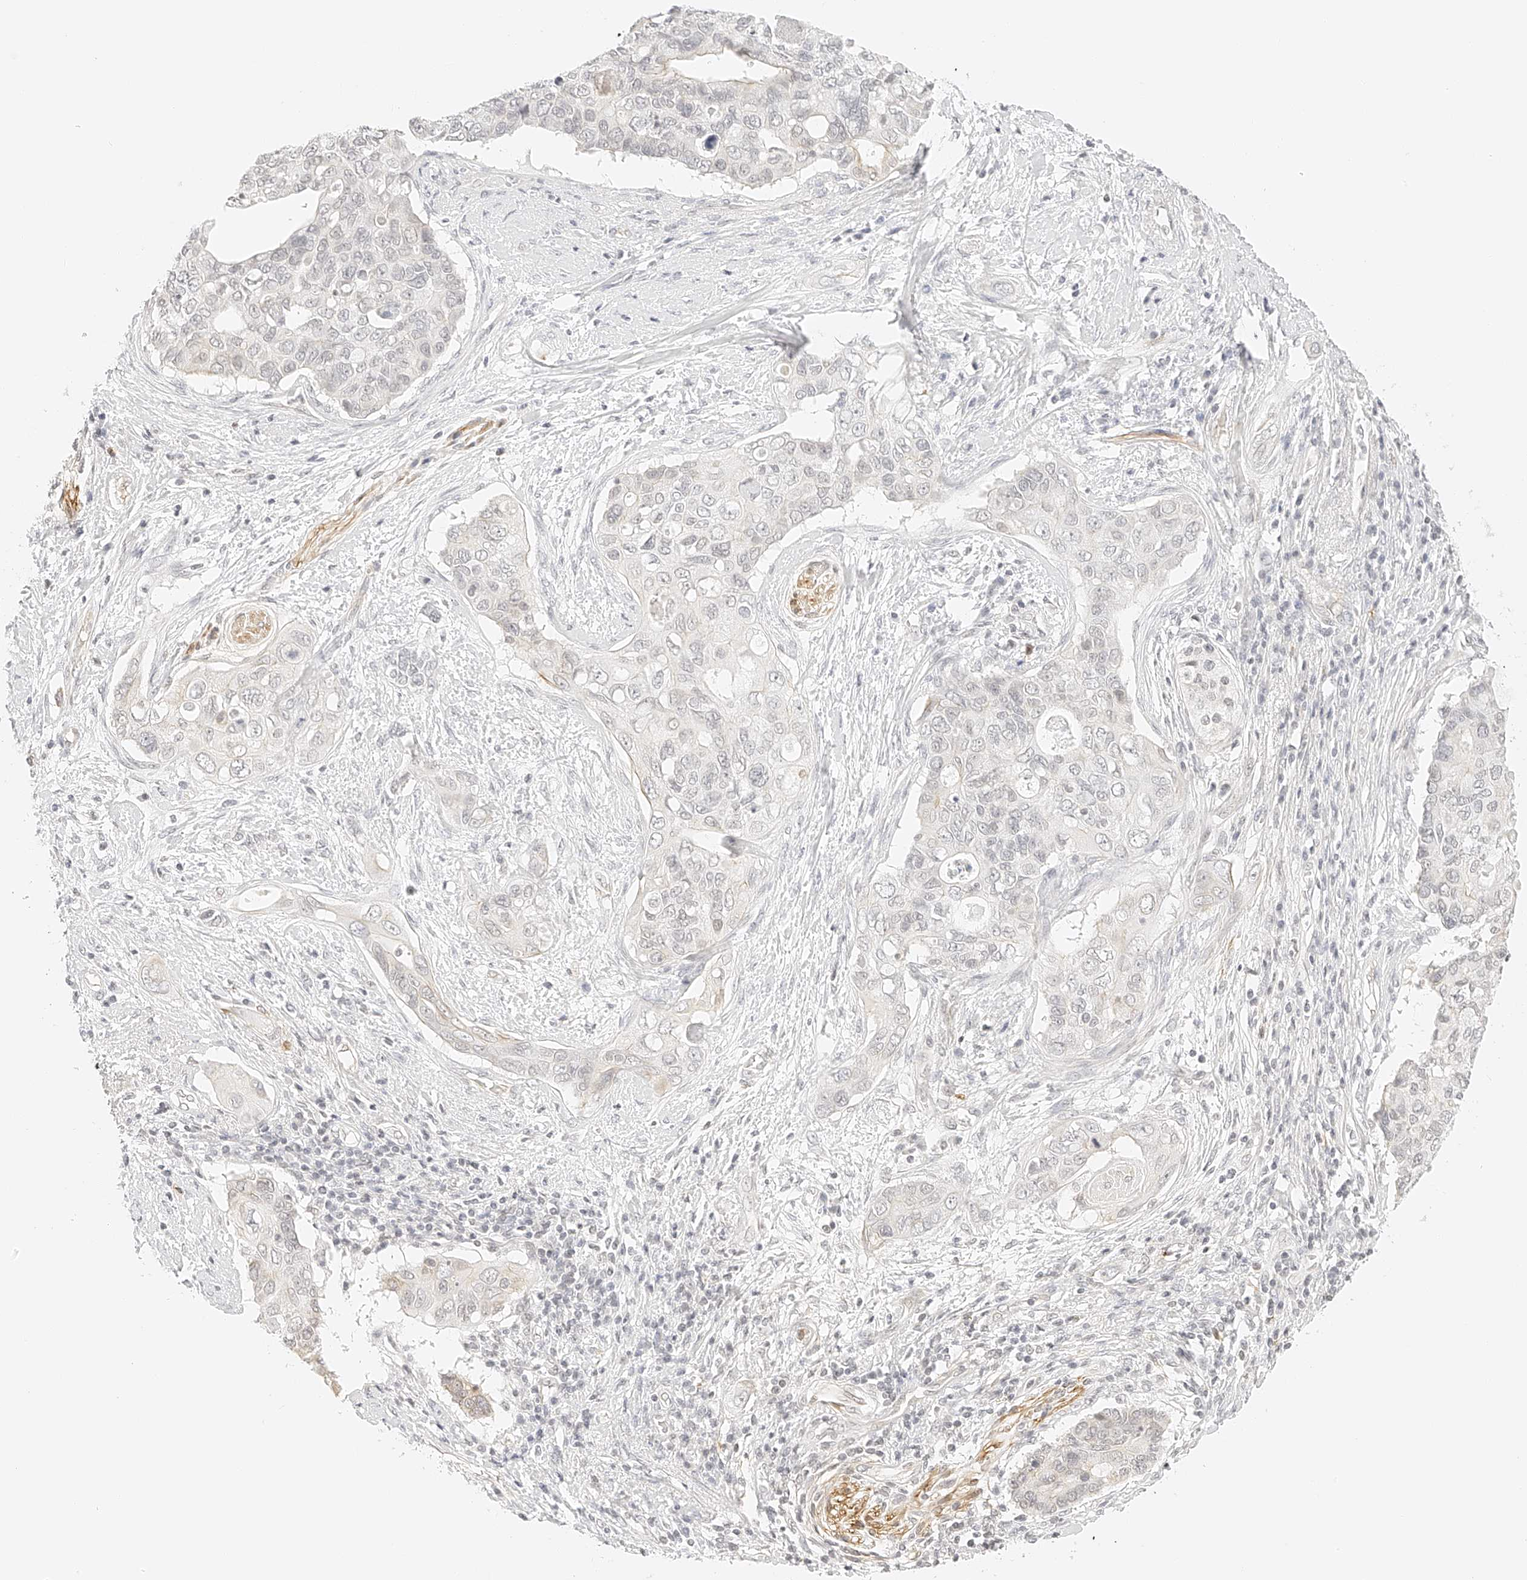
{"staining": {"intensity": "negative", "quantity": "none", "location": "none"}, "tissue": "pancreatic cancer", "cell_type": "Tumor cells", "image_type": "cancer", "snomed": [{"axis": "morphology", "description": "Adenocarcinoma, NOS"}, {"axis": "topography", "description": "Pancreas"}], "caption": "The image shows no staining of tumor cells in pancreatic adenocarcinoma.", "gene": "ZFP69", "patient": {"sex": "female", "age": 56}}